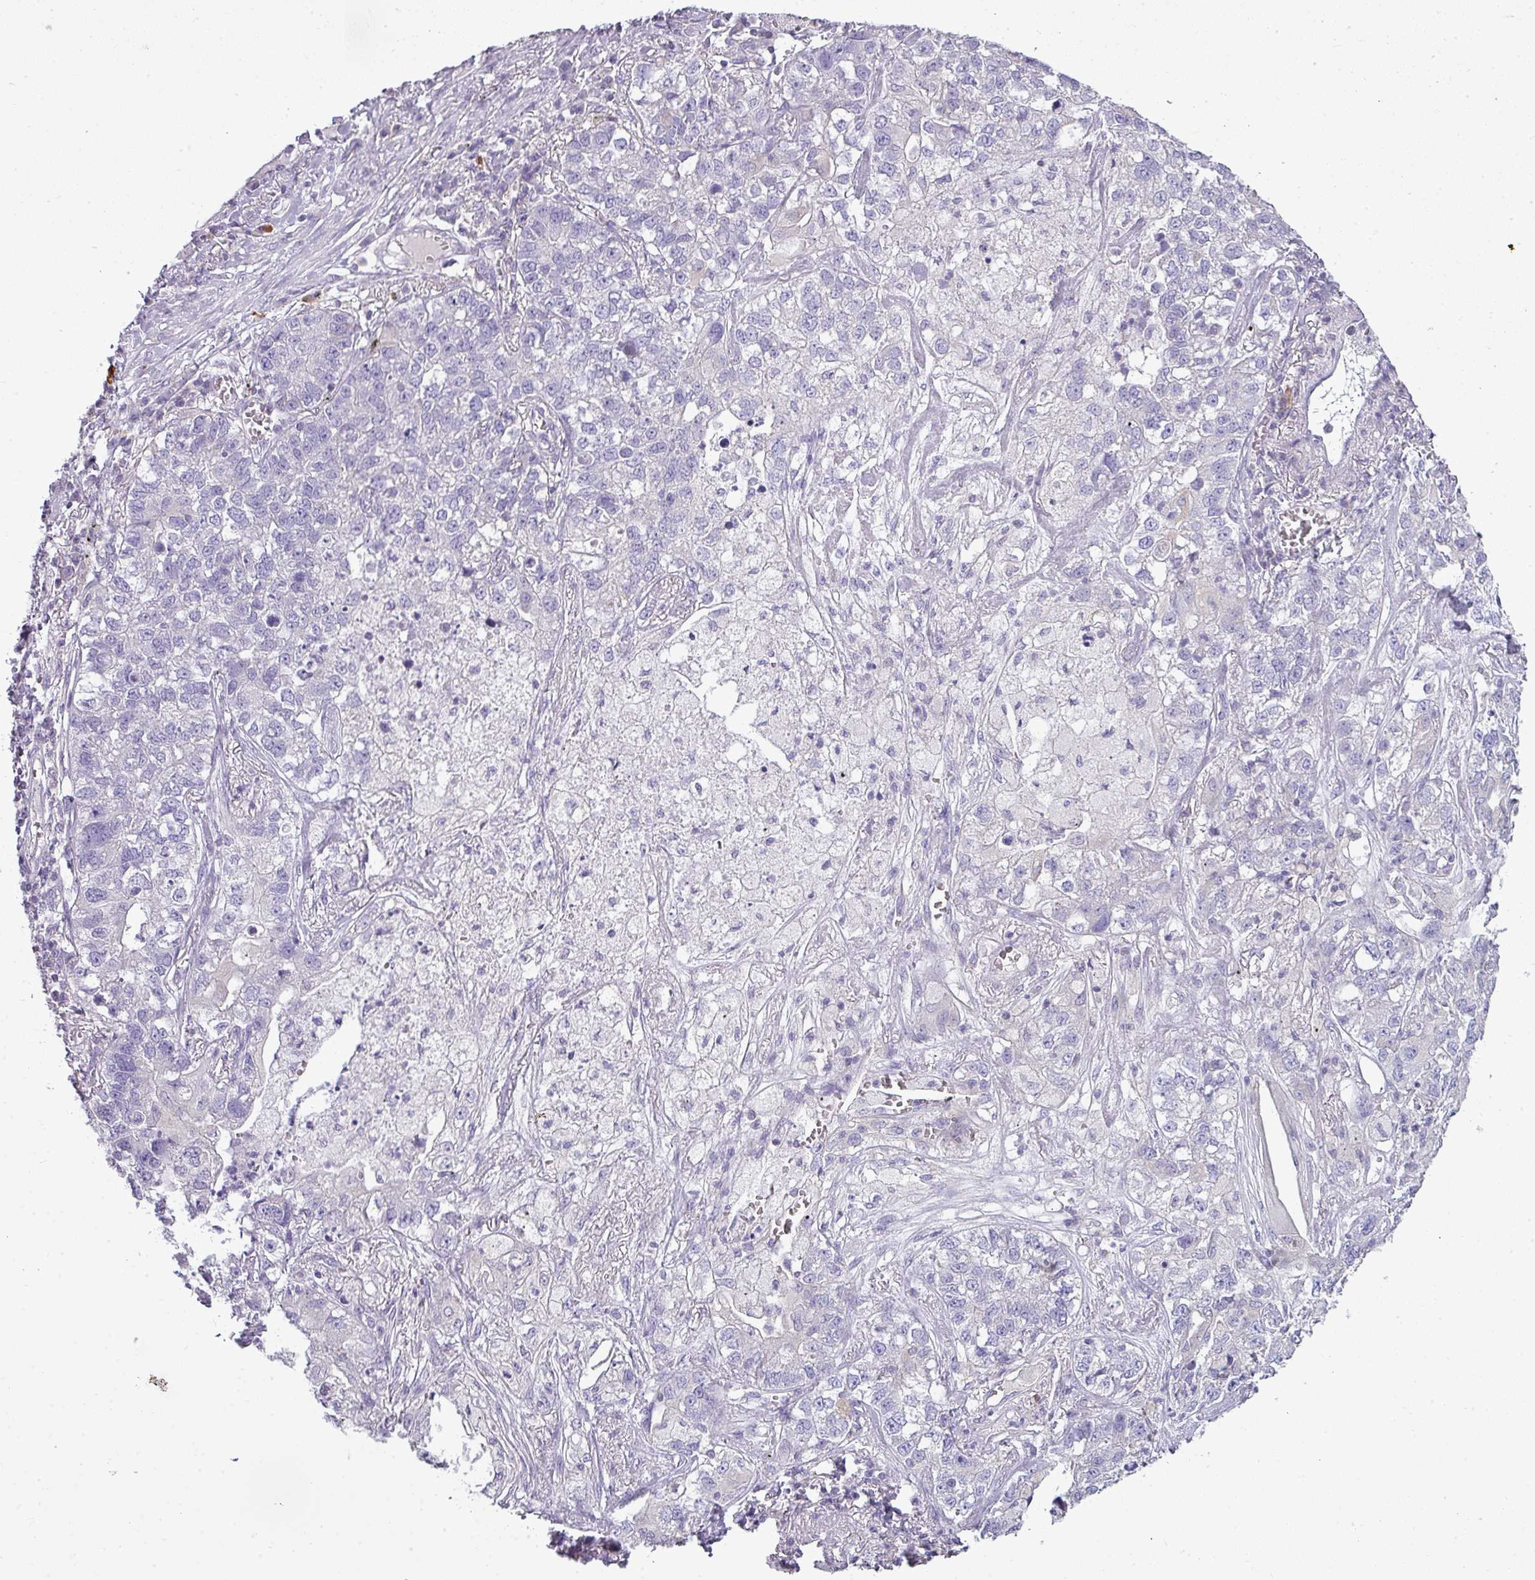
{"staining": {"intensity": "negative", "quantity": "none", "location": "none"}, "tissue": "lung cancer", "cell_type": "Tumor cells", "image_type": "cancer", "snomed": [{"axis": "morphology", "description": "Adenocarcinoma, NOS"}, {"axis": "topography", "description": "Lung"}], "caption": "High magnification brightfield microscopy of lung adenocarcinoma stained with DAB (brown) and counterstained with hematoxylin (blue): tumor cells show no significant staining.", "gene": "STAT5A", "patient": {"sex": "male", "age": 49}}